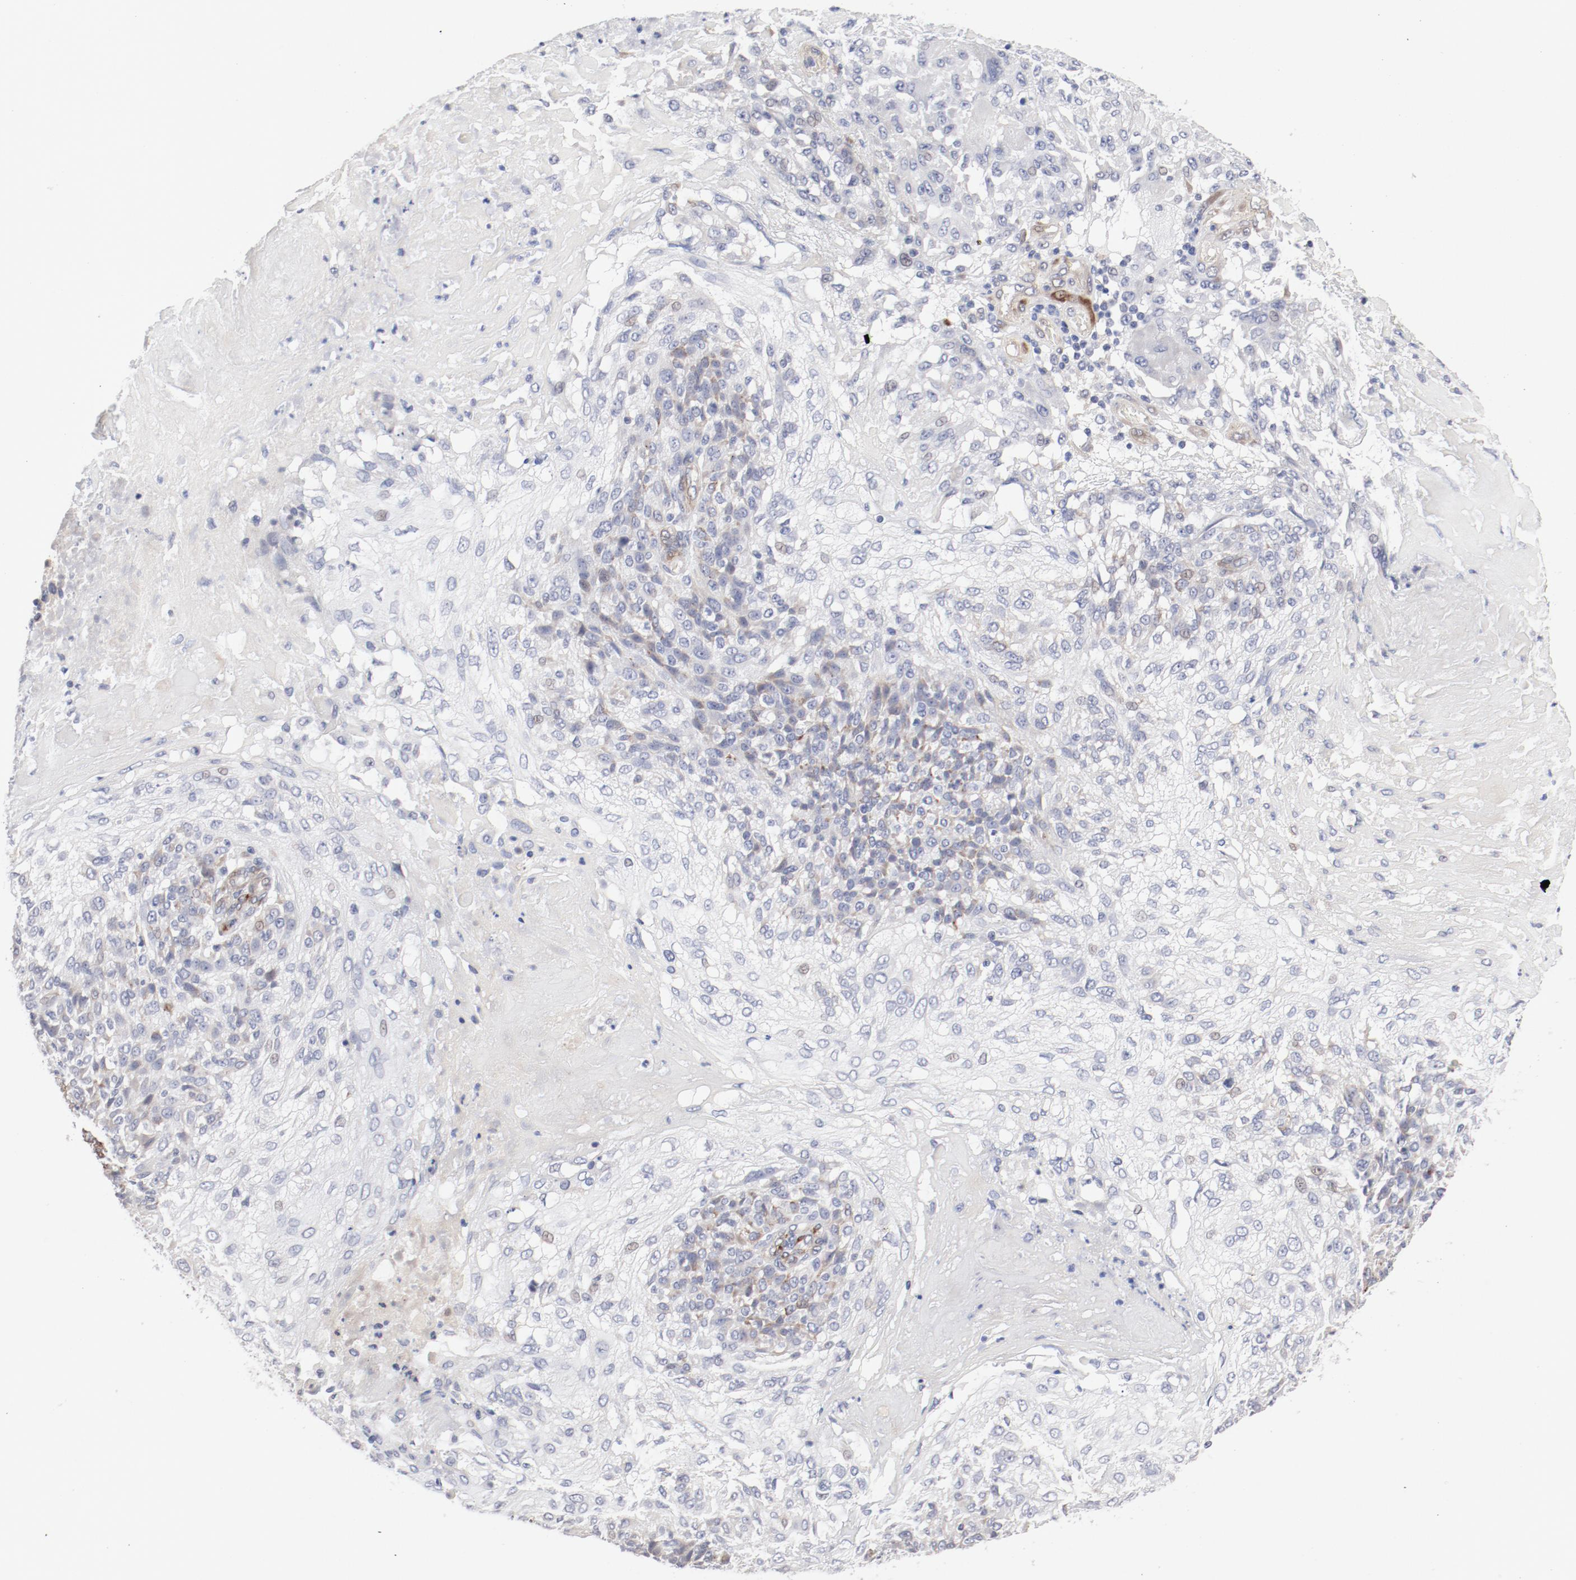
{"staining": {"intensity": "negative", "quantity": "none", "location": "none"}, "tissue": "skin cancer", "cell_type": "Tumor cells", "image_type": "cancer", "snomed": [{"axis": "morphology", "description": "Normal tissue, NOS"}, {"axis": "morphology", "description": "Squamous cell carcinoma, NOS"}, {"axis": "topography", "description": "Skin"}], "caption": "Image shows no protein staining in tumor cells of skin squamous cell carcinoma tissue. Nuclei are stained in blue.", "gene": "MAGED4", "patient": {"sex": "female", "age": 83}}